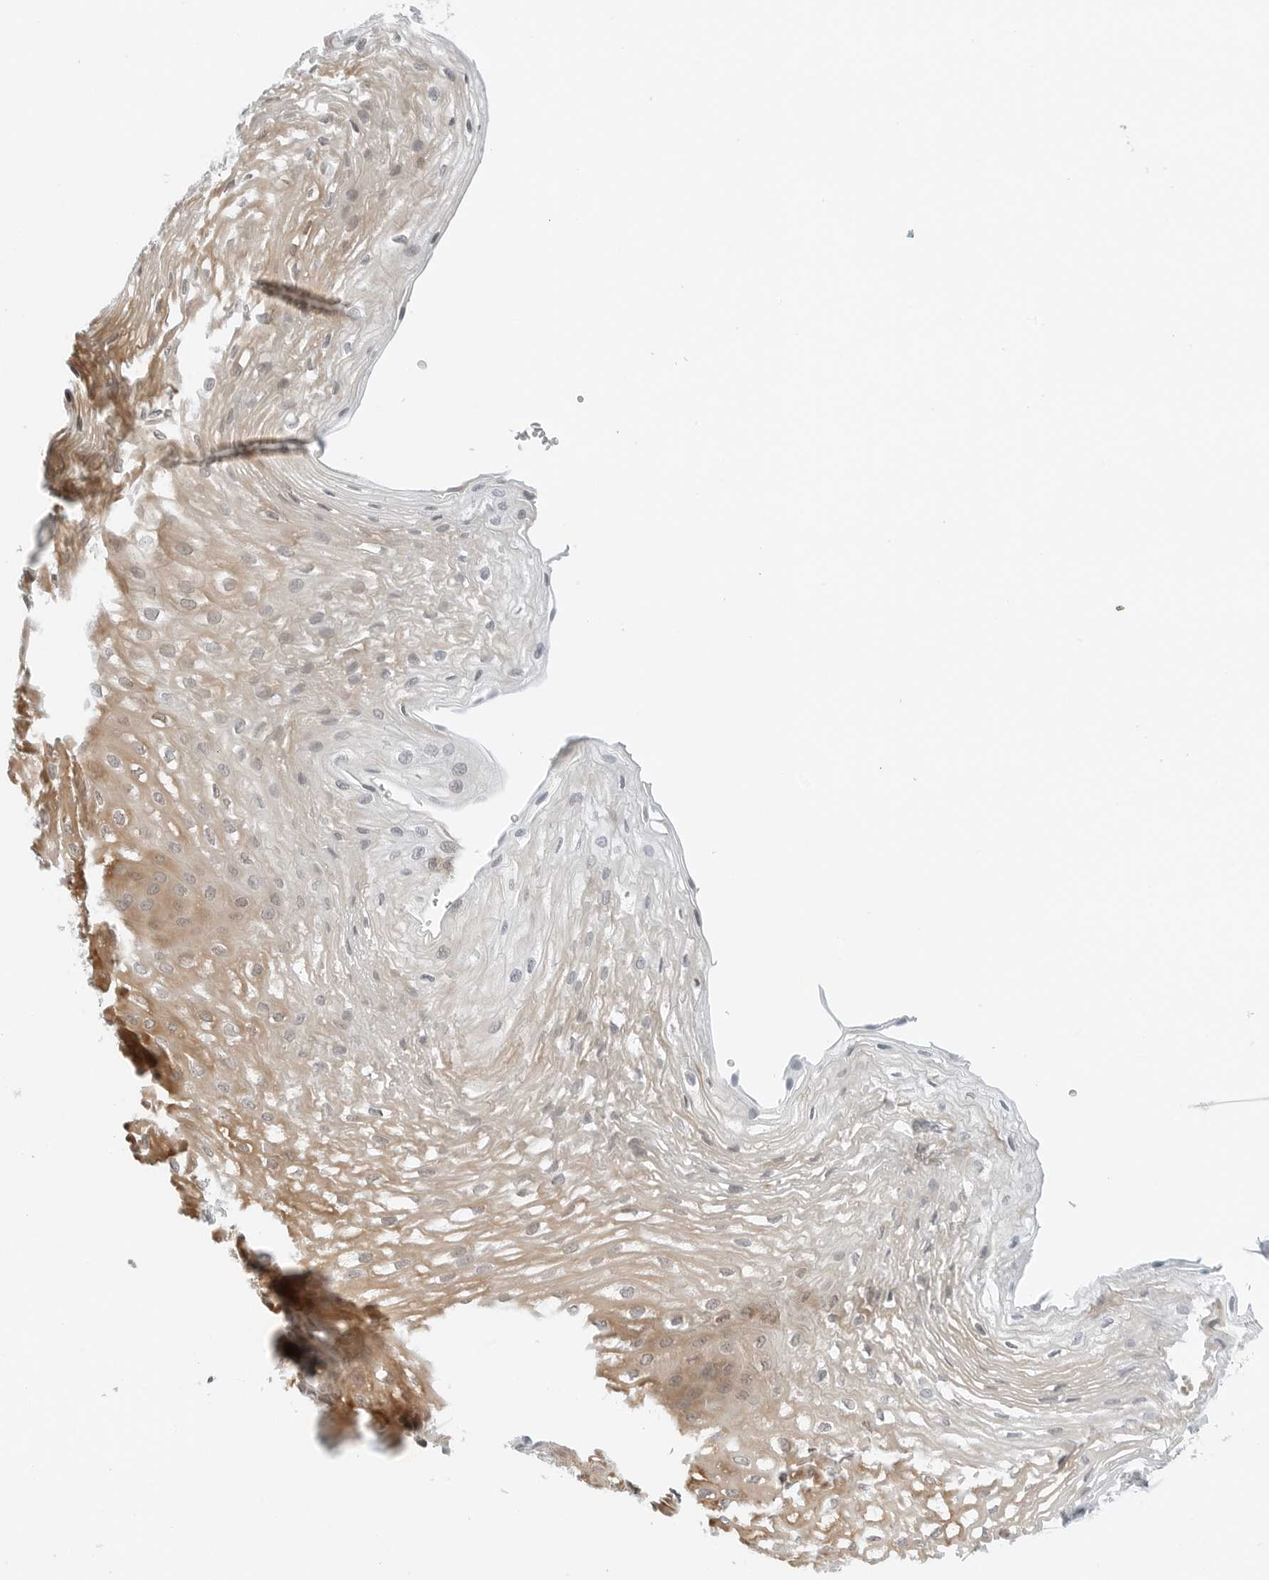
{"staining": {"intensity": "moderate", "quantity": "25%-75%", "location": "cytoplasmic/membranous"}, "tissue": "esophagus", "cell_type": "Squamous epithelial cells", "image_type": "normal", "snomed": [{"axis": "morphology", "description": "Normal tissue, NOS"}, {"axis": "topography", "description": "Esophagus"}], "caption": "Protein staining reveals moderate cytoplasmic/membranous positivity in approximately 25%-75% of squamous epithelial cells in unremarkable esophagus.", "gene": "P4HA2", "patient": {"sex": "female", "age": 66}}